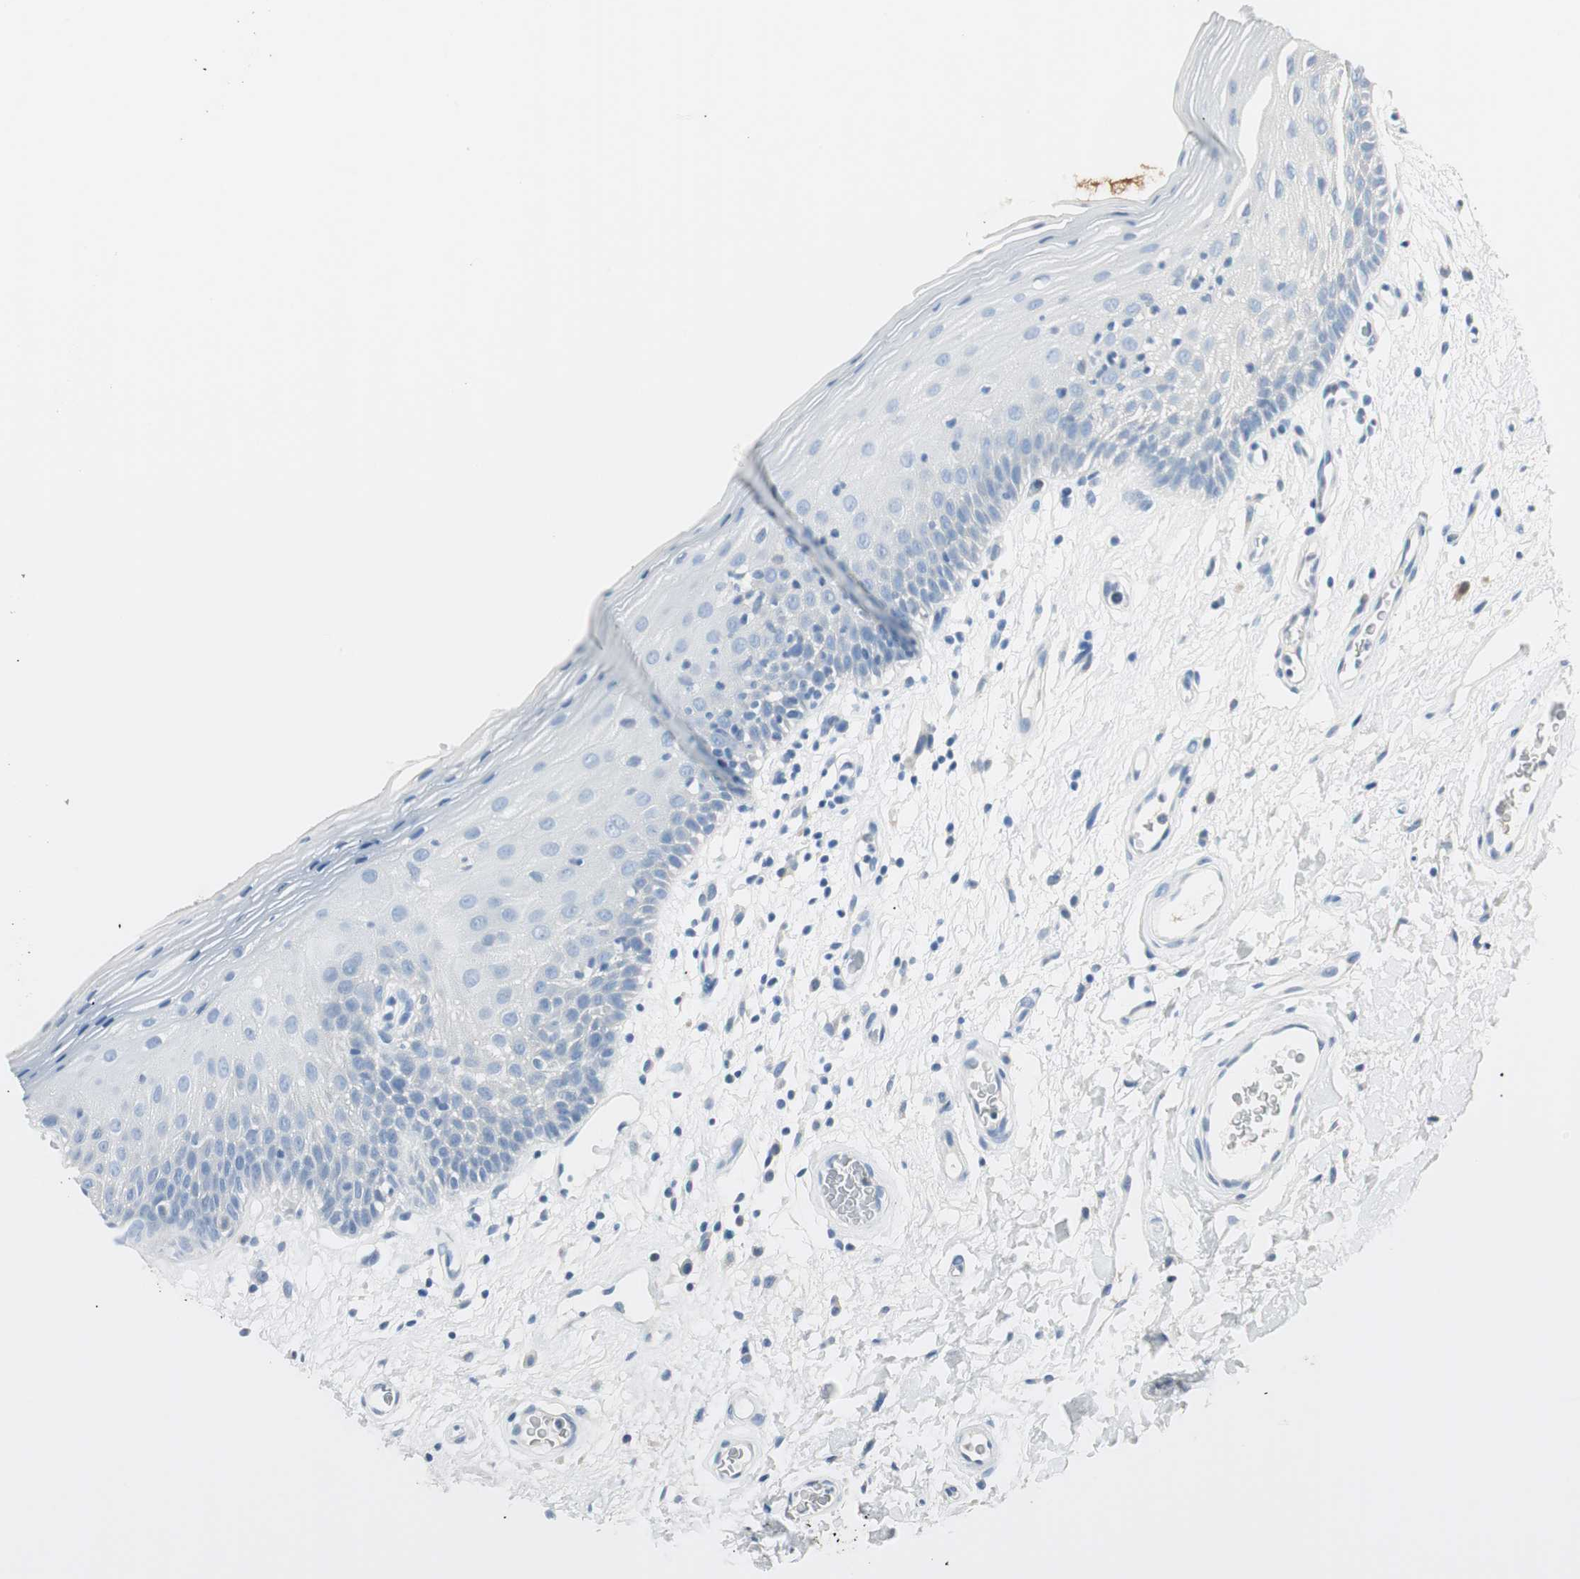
{"staining": {"intensity": "negative", "quantity": "none", "location": "none"}, "tissue": "oral mucosa", "cell_type": "Squamous epithelial cells", "image_type": "normal", "snomed": [{"axis": "morphology", "description": "Normal tissue, NOS"}, {"axis": "morphology", "description": "Squamous cell carcinoma, NOS"}, {"axis": "topography", "description": "Skeletal muscle"}, {"axis": "topography", "description": "Oral tissue"}, {"axis": "topography", "description": "Head-Neck"}], "caption": "Squamous epithelial cells show no significant protein expression in unremarkable oral mucosa. (DAB immunohistochemistry, high magnification).", "gene": "FBP1", "patient": {"sex": "male", "age": 71}}